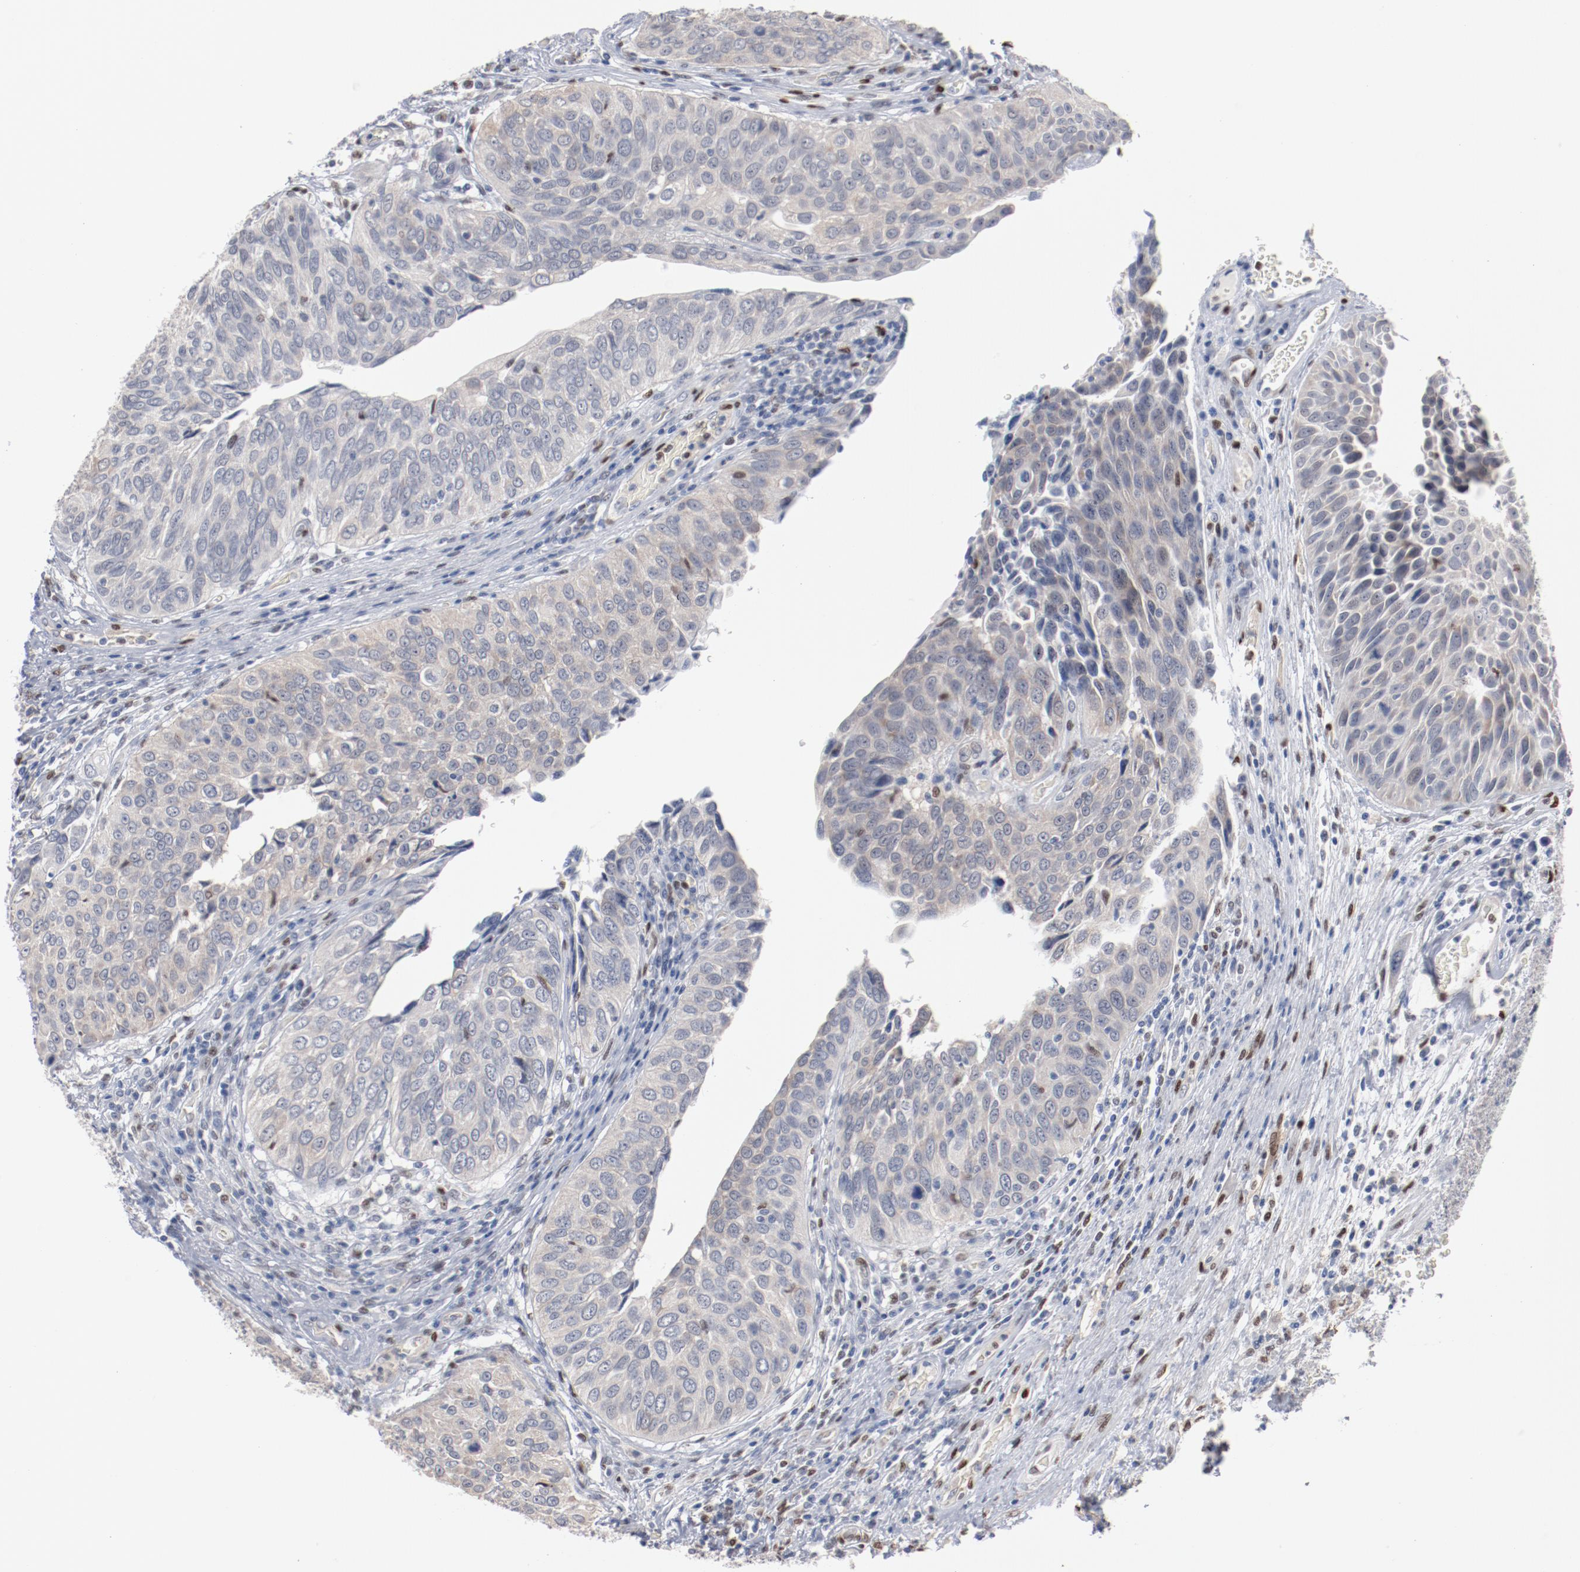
{"staining": {"intensity": "negative", "quantity": "none", "location": "none"}, "tissue": "urothelial cancer", "cell_type": "Tumor cells", "image_type": "cancer", "snomed": [{"axis": "morphology", "description": "Urothelial carcinoma, High grade"}, {"axis": "topography", "description": "Urinary bladder"}], "caption": "Human urothelial cancer stained for a protein using IHC displays no staining in tumor cells.", "gene": "ZEB2", "patient": {"sex": "male", "age": 50}}